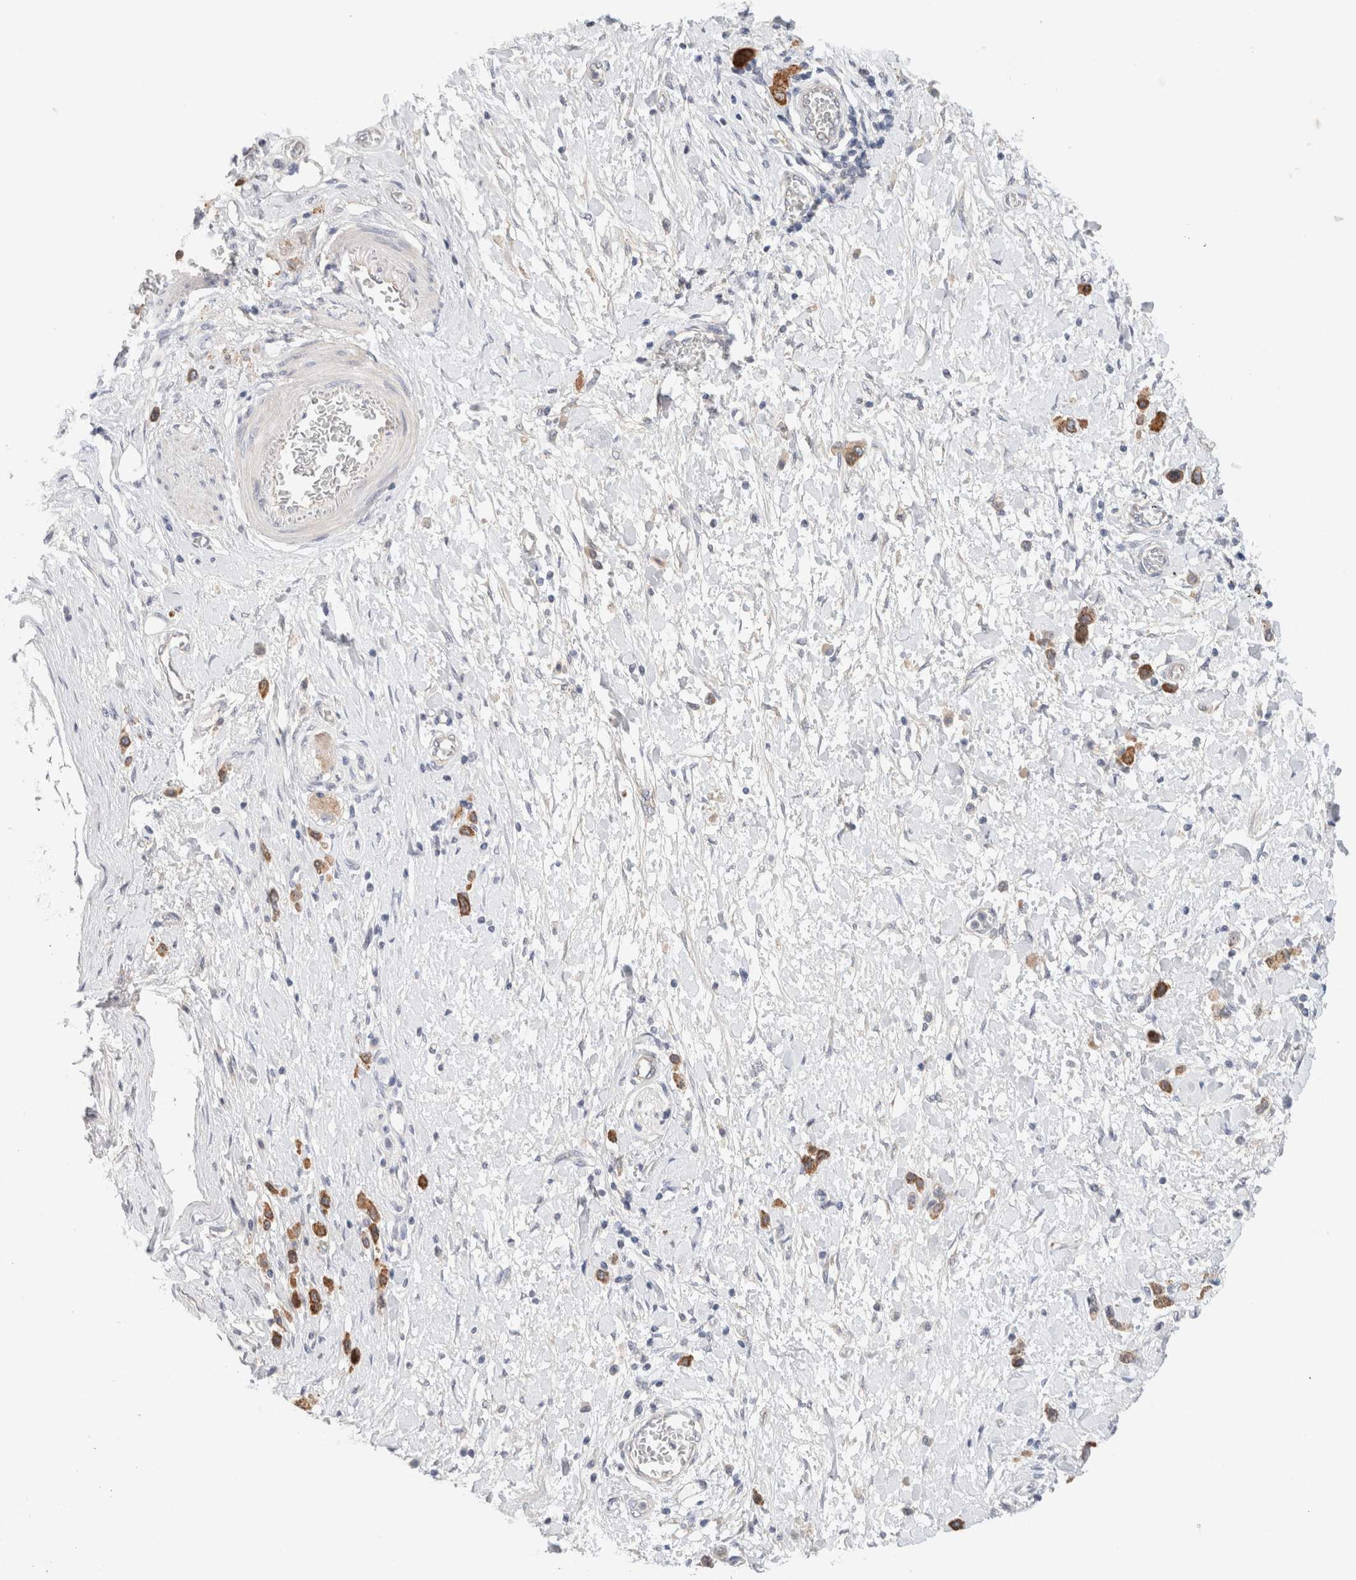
{"staining": {"intensity": "moderate", "quantity": ">75%", "location": "cytoplasmic/membranous"}, "tissue": "stomach cancer", "cell_type": "Tumor cells", "image_type": "cancer", "snomed": [{"axis": "morphology", "description": "Adenocarcinoma, NOS"}, {"axis": "topography", "description": "Stomach"}], "caption": "Immunohistochemistry staining of stomach cancer, which demonstrates medium levels of moderate cytoplasmic/membranous expression in approximately >75% of tumor cells indicating moderate cytoplasmic/membranous protein expression. The staining was performed using DAB (brown) for protein detection and nuclei were counterstained in hematoxylin (blue).", "gene": "SDR16C5", "patient": {"sex": "female", "age": 65}}